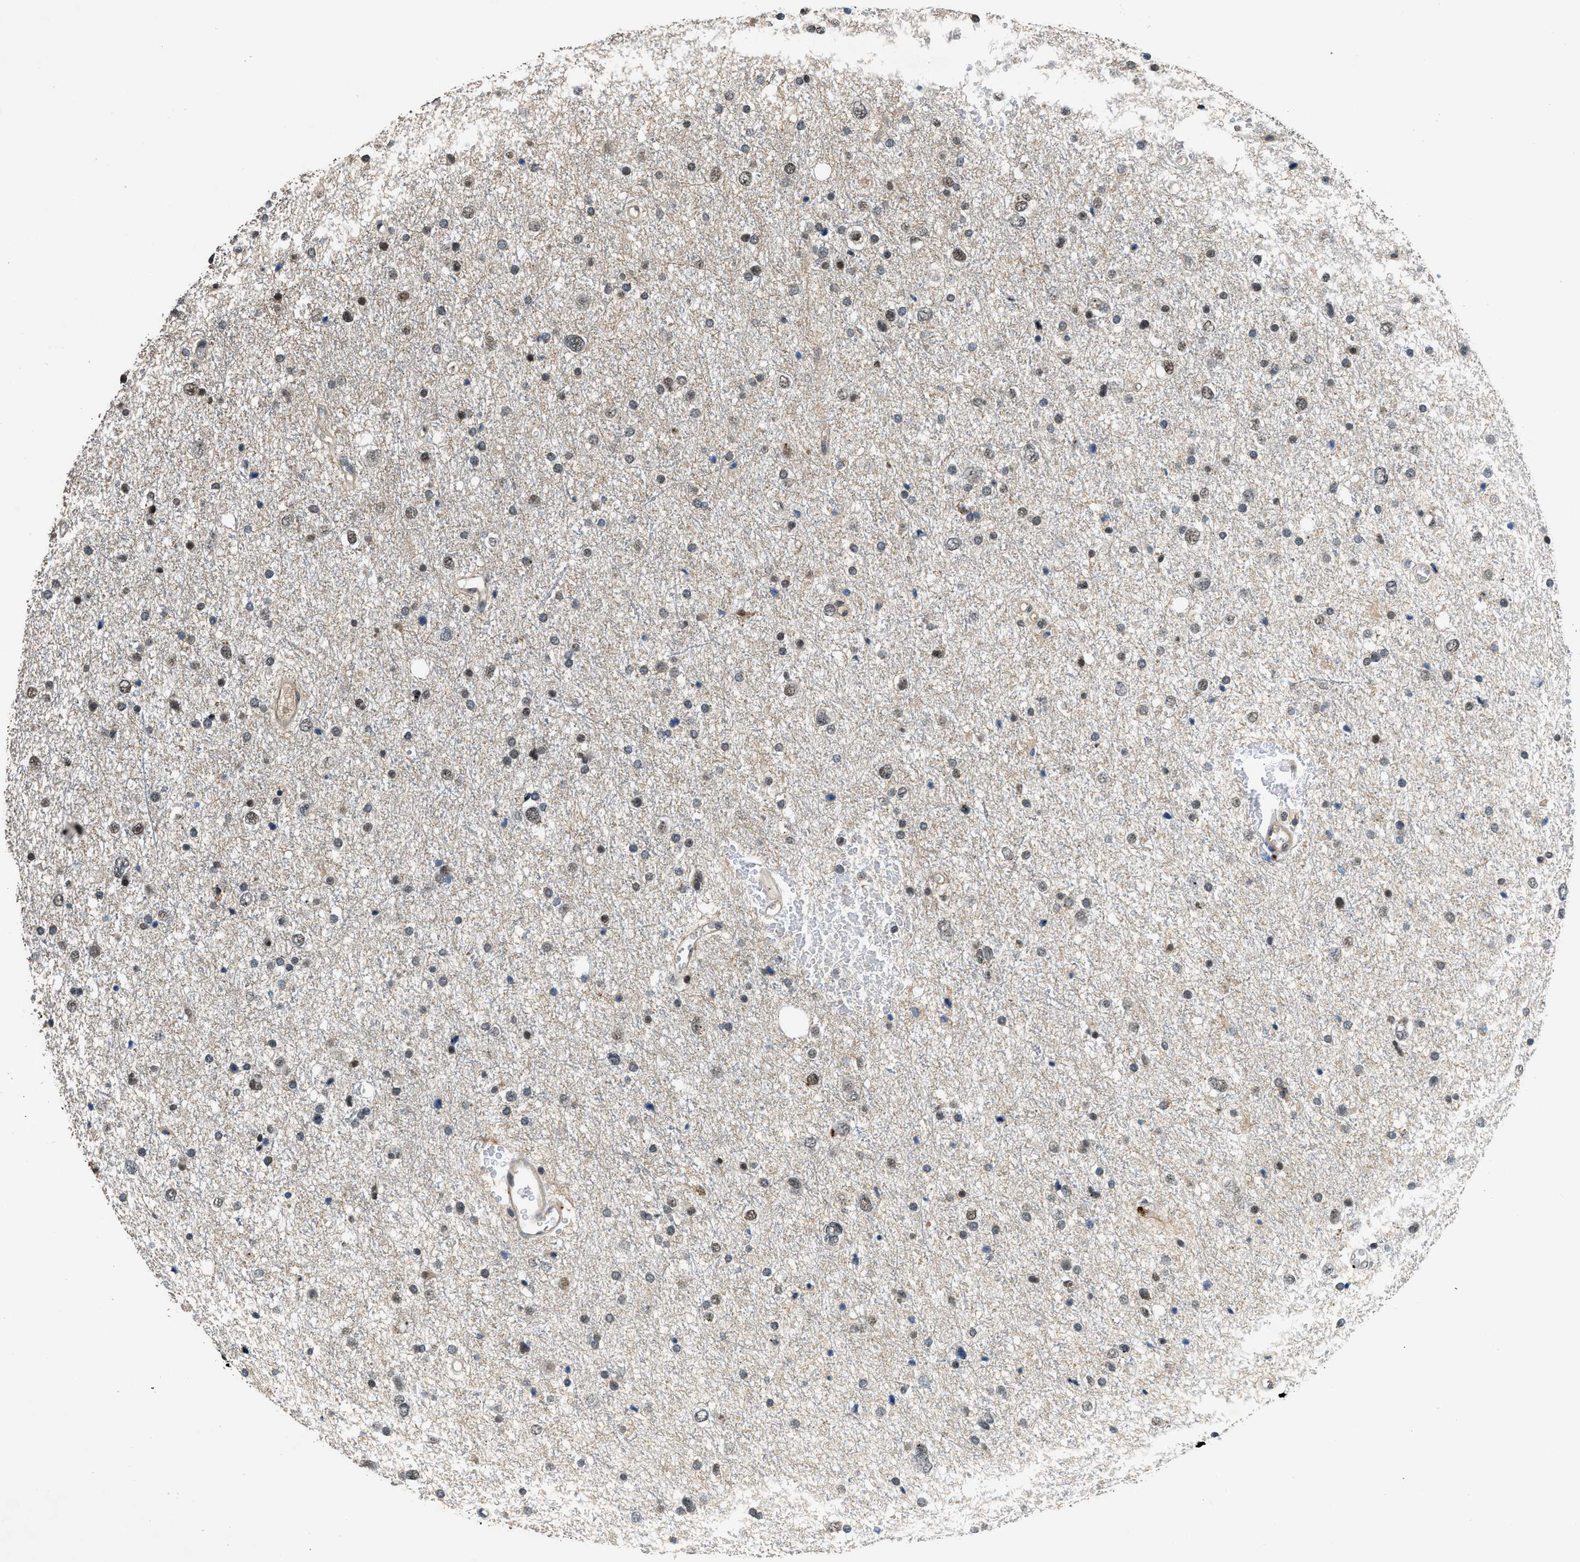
{"staining": {"intensity": "moderate", "quantity": "25%-75%", "location": "nuclear"}, "tissue": "glioma", "cell_type": "Tumor cells", "image_type": "cancer", "snomed": [{"axis": "morphology", "description": "Glioma, malignant, Low grade"}, {"axis": "topography", "description": "Brain"}], "caption": "Immunohistochemistry (IHC) (DAB) staining of human glioma demonstrates moderate nuclear protein staining in about 25%-75% of tumor cells.", "gene": "SLC15A4", "patient": {"sex": "female", "age": 37}}